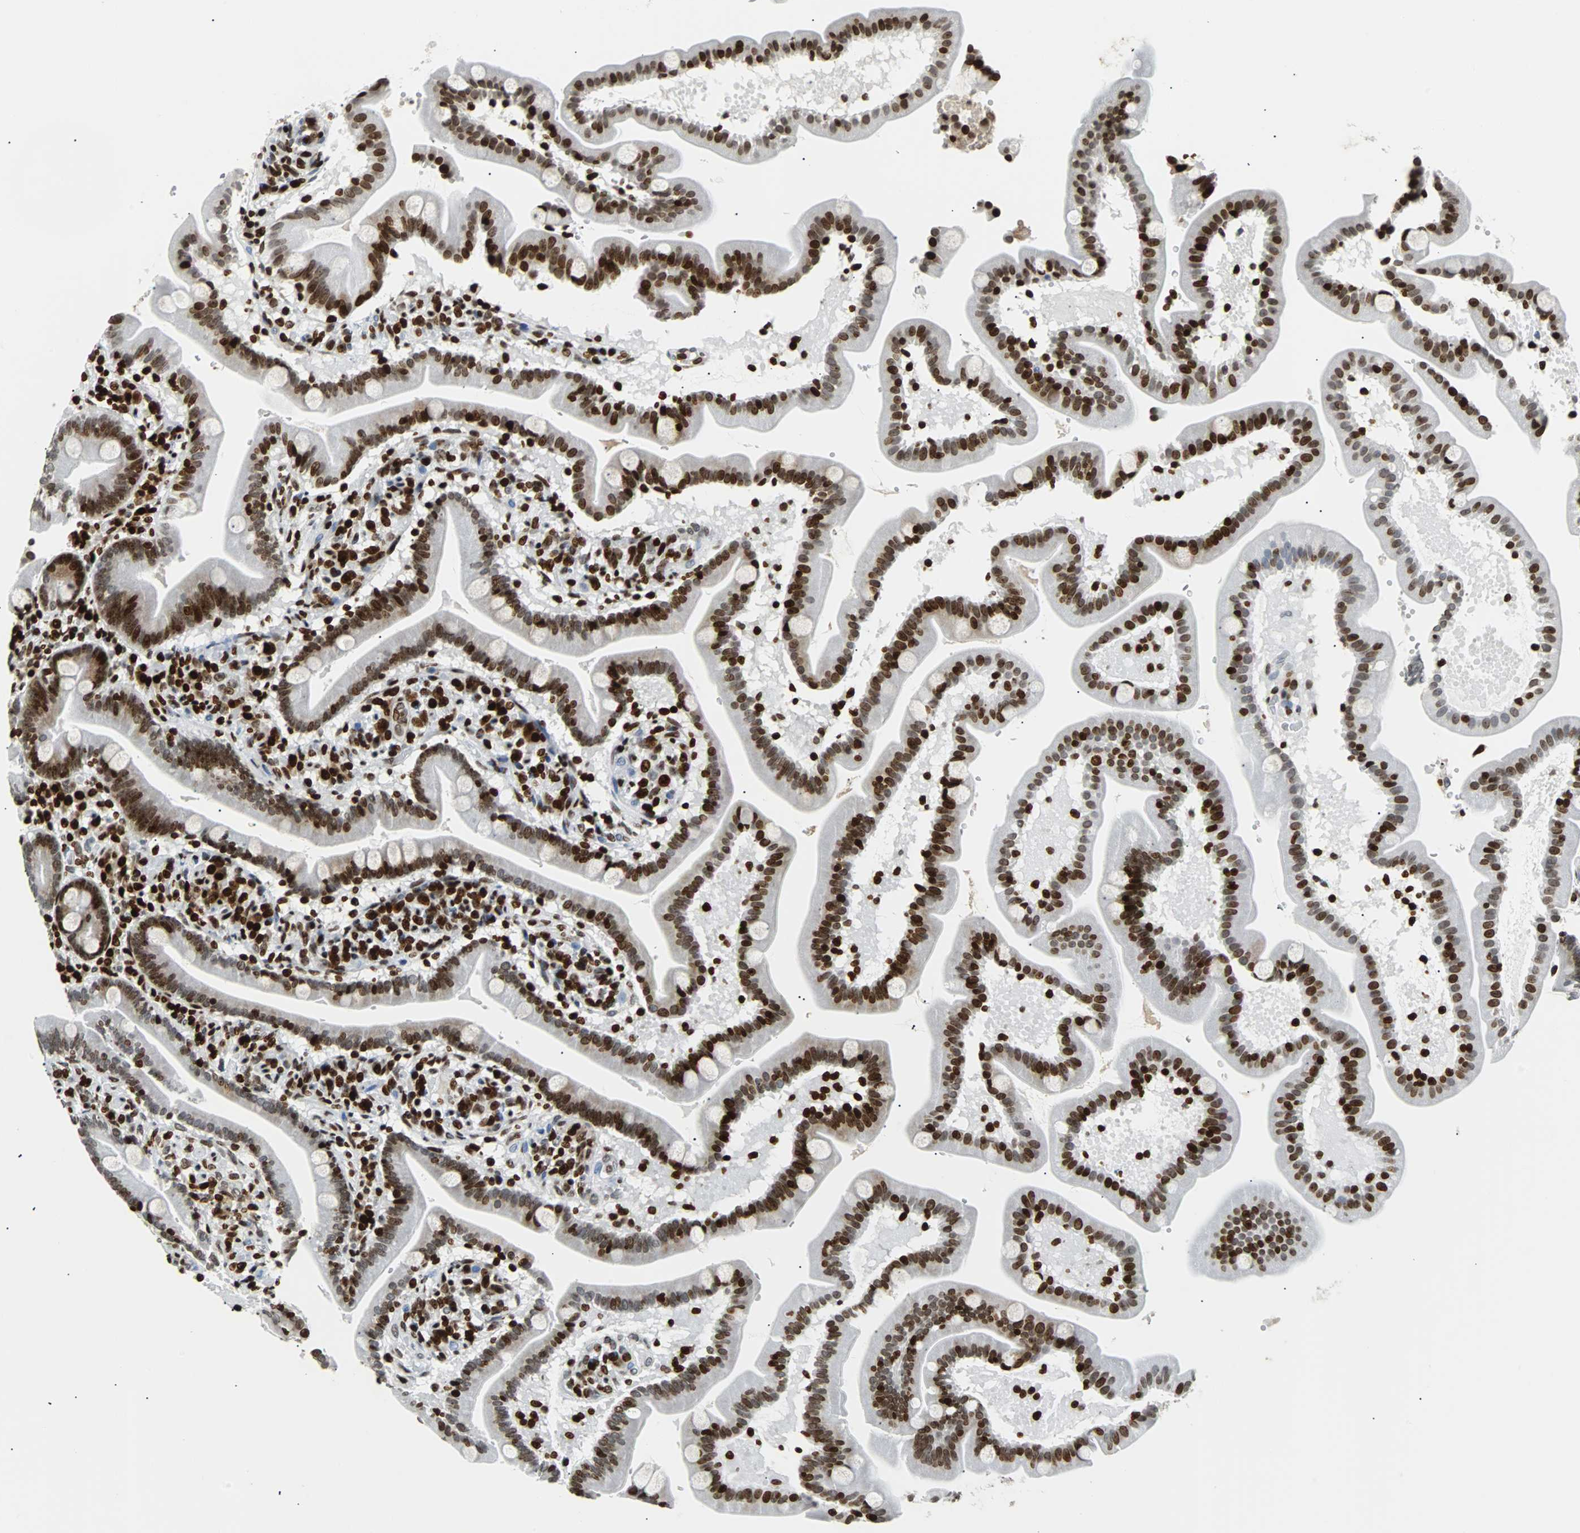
{"staining": {"intensity": "strong", "quantity": ">75%", "location": "nuclear"}, "tissue": "duodenum", "cell_type": "Glandular cells", "image_type": "normal", "snomed": [{"axis": "morphology", "description": "Normal tissue, NOS"}, {"axis": "topography", "description": "Duodenum"}], "caption": "High-magnification brightfield microscopy of benign duodenum stained with DAB (brown) and counterstained with hematoxylin (blue). glandular cells exhibit strong nuclear staining is present in approximately>75% of cells. The staining was performed using DAB to visualize the protein expression in brown, while the nuclei were stained in blue with hematoxylin (Magnification: 20x).", "gene": "ZNF131", "patient": {"sex": "male", "age": 54}}